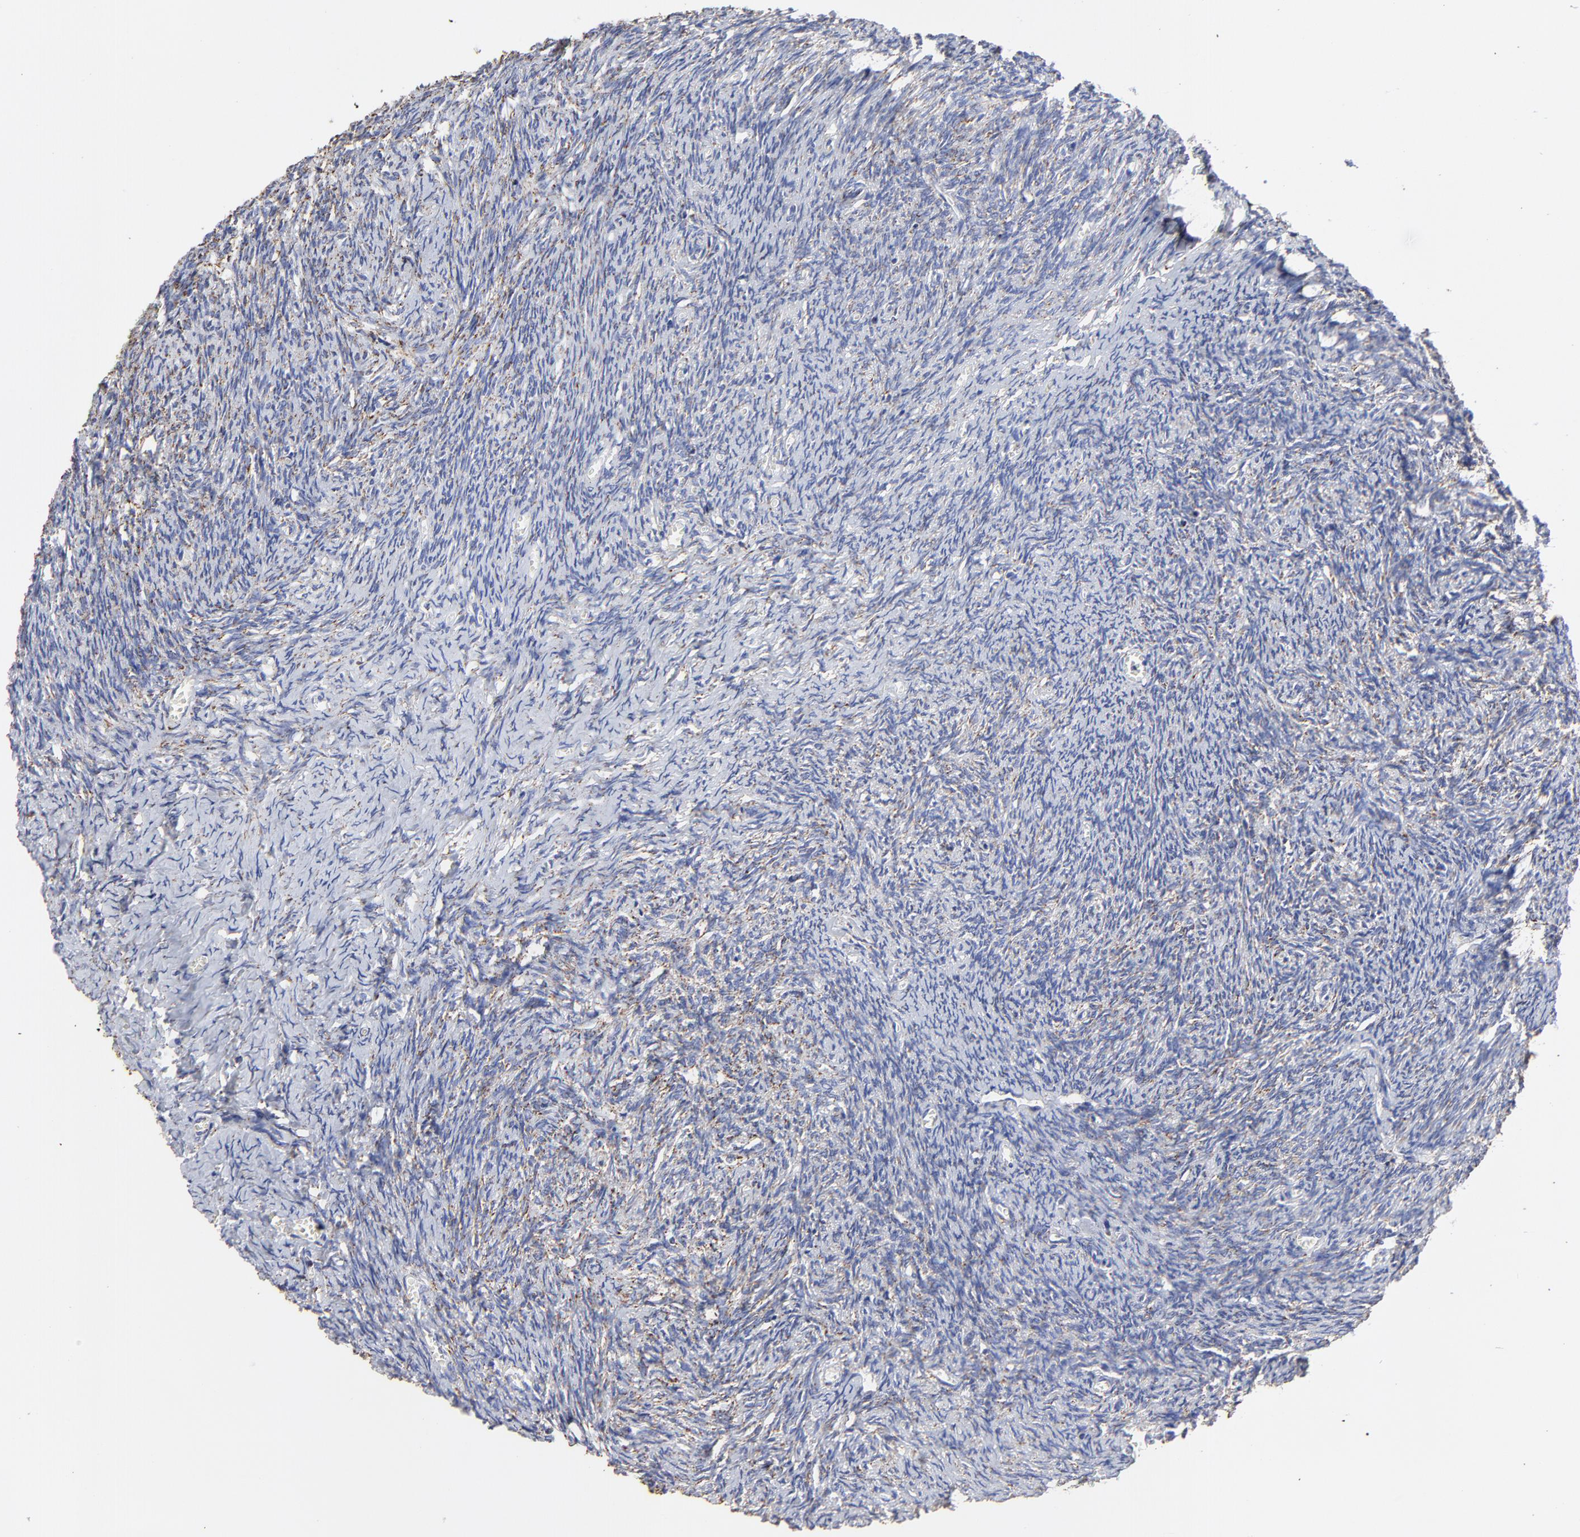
{"staining": {"intensity": "moderate", "quantity": ">75%", "location": "cytoplasmic/membranous"}, "tissue": "ovary", "cell_type": "Ovarian stroma cells", "image_type": "normal", "snomed": [{"axis": "morphology", "description": "Normal tissue, NOS"}, {"axis": "topography", "description": "Ovary"}], "caption": "A brown stain shows moderate cytoplasmic/membranous positivity of a protein in ovarian stroma cells of normal human ovary. (DAB IHC with brightfield microscopy, high magnification).", "gene": "PINK1", "patient": {"sex": "female", "age": 54}}